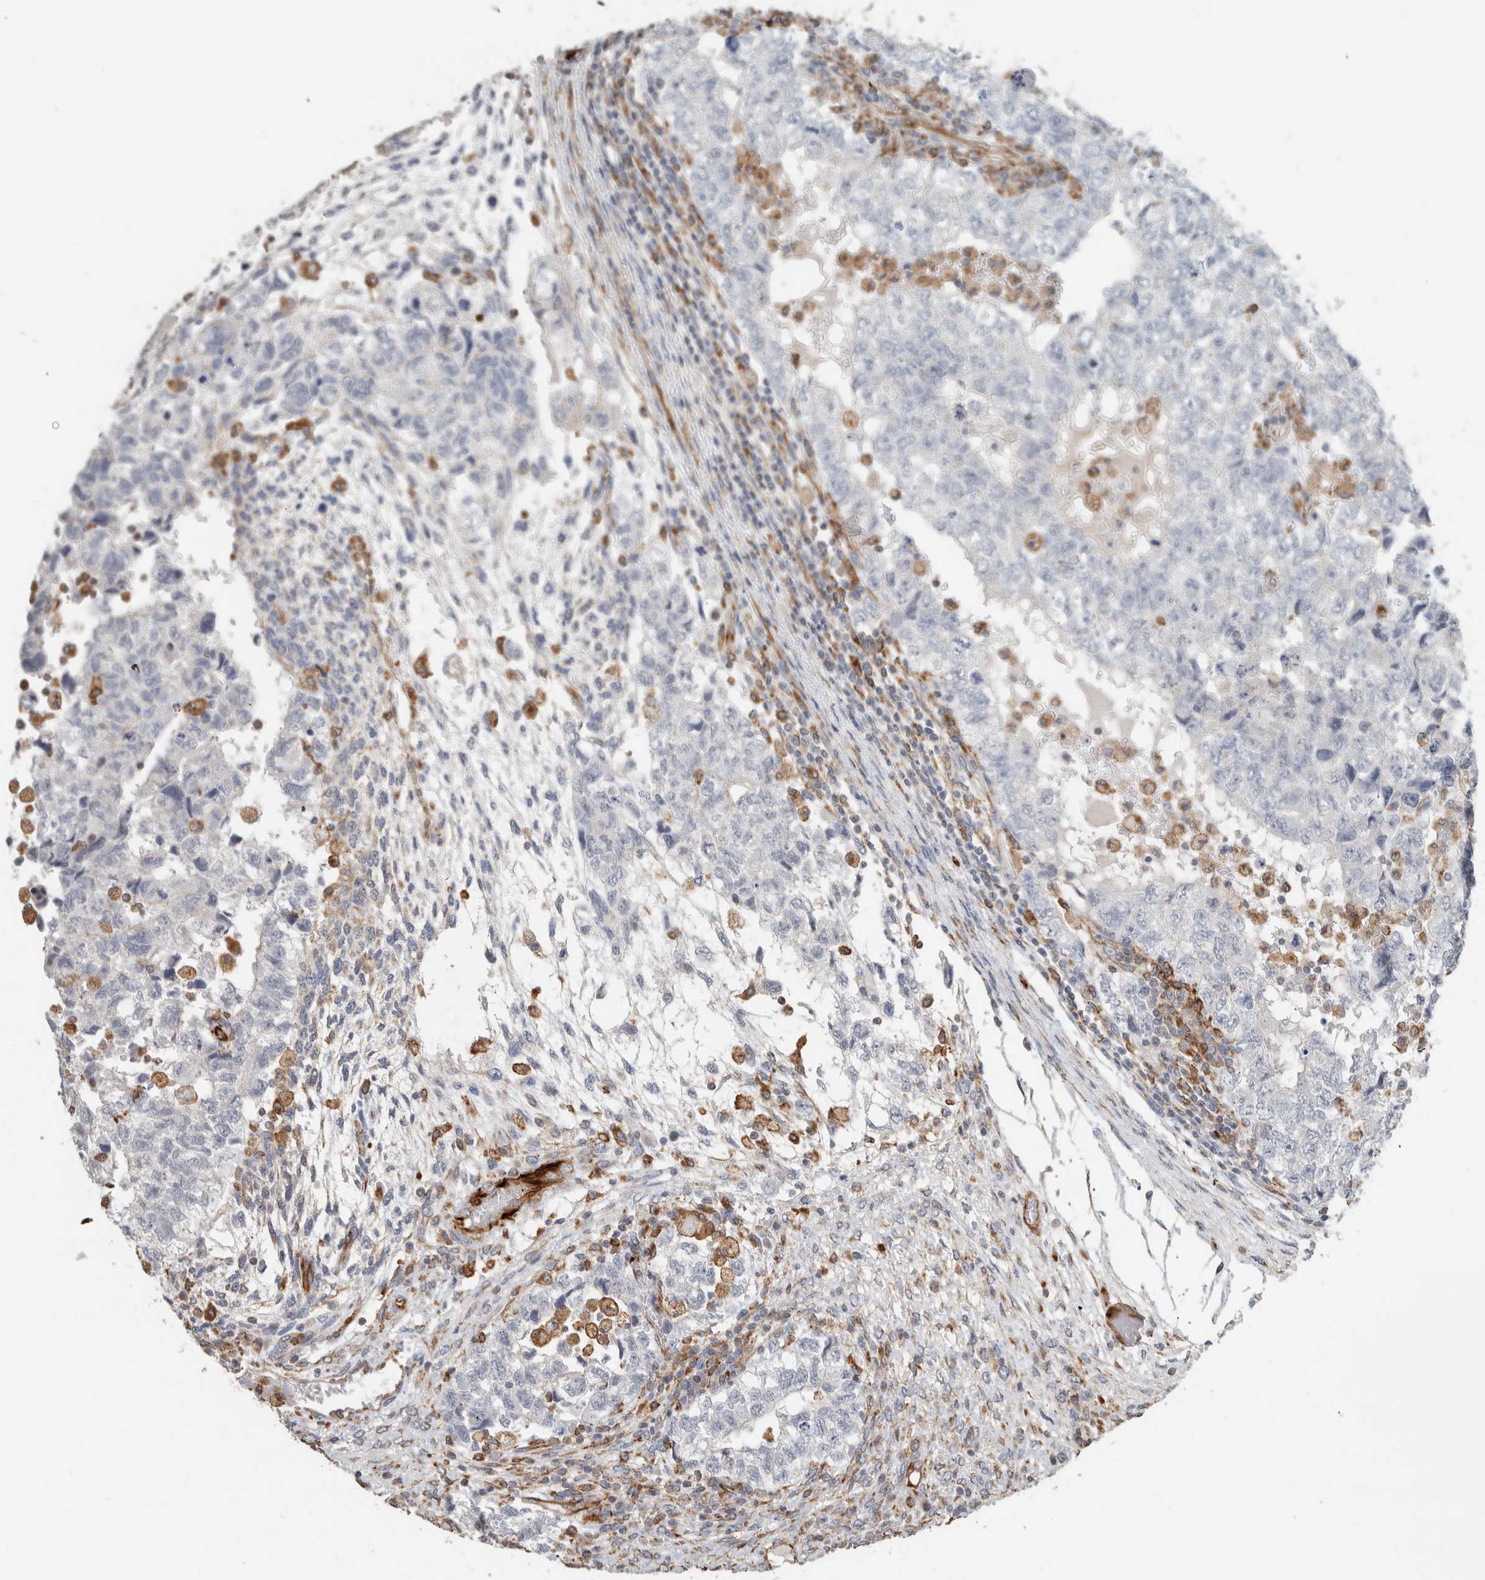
{"staining": {"intensity": "negative", "quantity": "none", "location": "none"}, "tissue": "testis cancer", "cell_type": "Tumor cells", "image_type": "cancer", "snomed": [{"axis": "morphology", "description": "Carcinoma, Embryonal, NOS"}, {"axis": "topography", "description": "Testis"}], "caption": "A high-resolution histopathology image shows IHC staining of testis embryonal carcinoma, which displays no significant staining in tumor cells.", "gene": "LY86", "patient": {"sex": "male", "age": 36}}